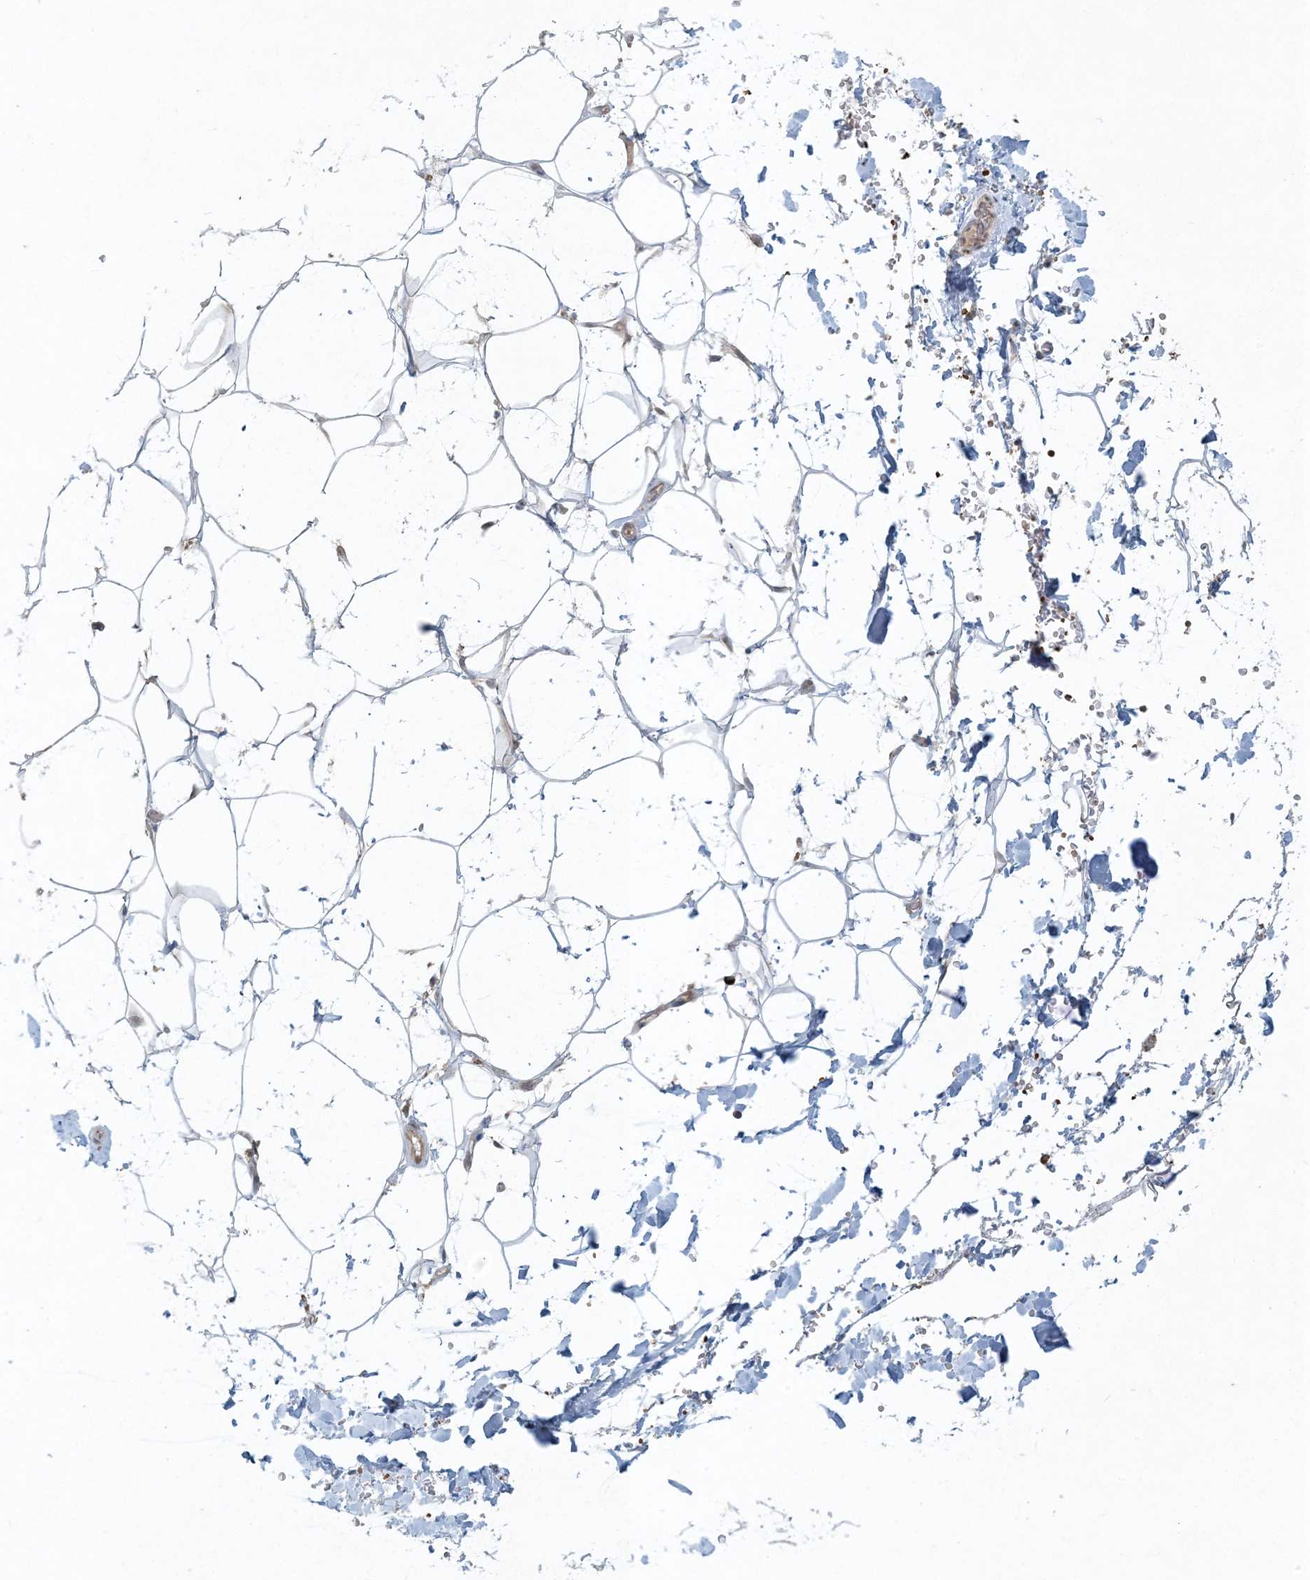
{"staining": {"intensity": "negative", "quantity": "none", "location": "none"}, "tissue": "adipose tissue", "cell_type": "Adipocytes", "image_type": "normal", "snomed": [{"axis": "morphology", "description": "Normal tissue, NOS"}, {"axis": "topography", "description": "Breast"}], "caption": "The image exhibits no staining of adipocytes in benign adipose tissue.", "gene": "CTDNEP1", "patient": {"sex": "female", "age": 26}}